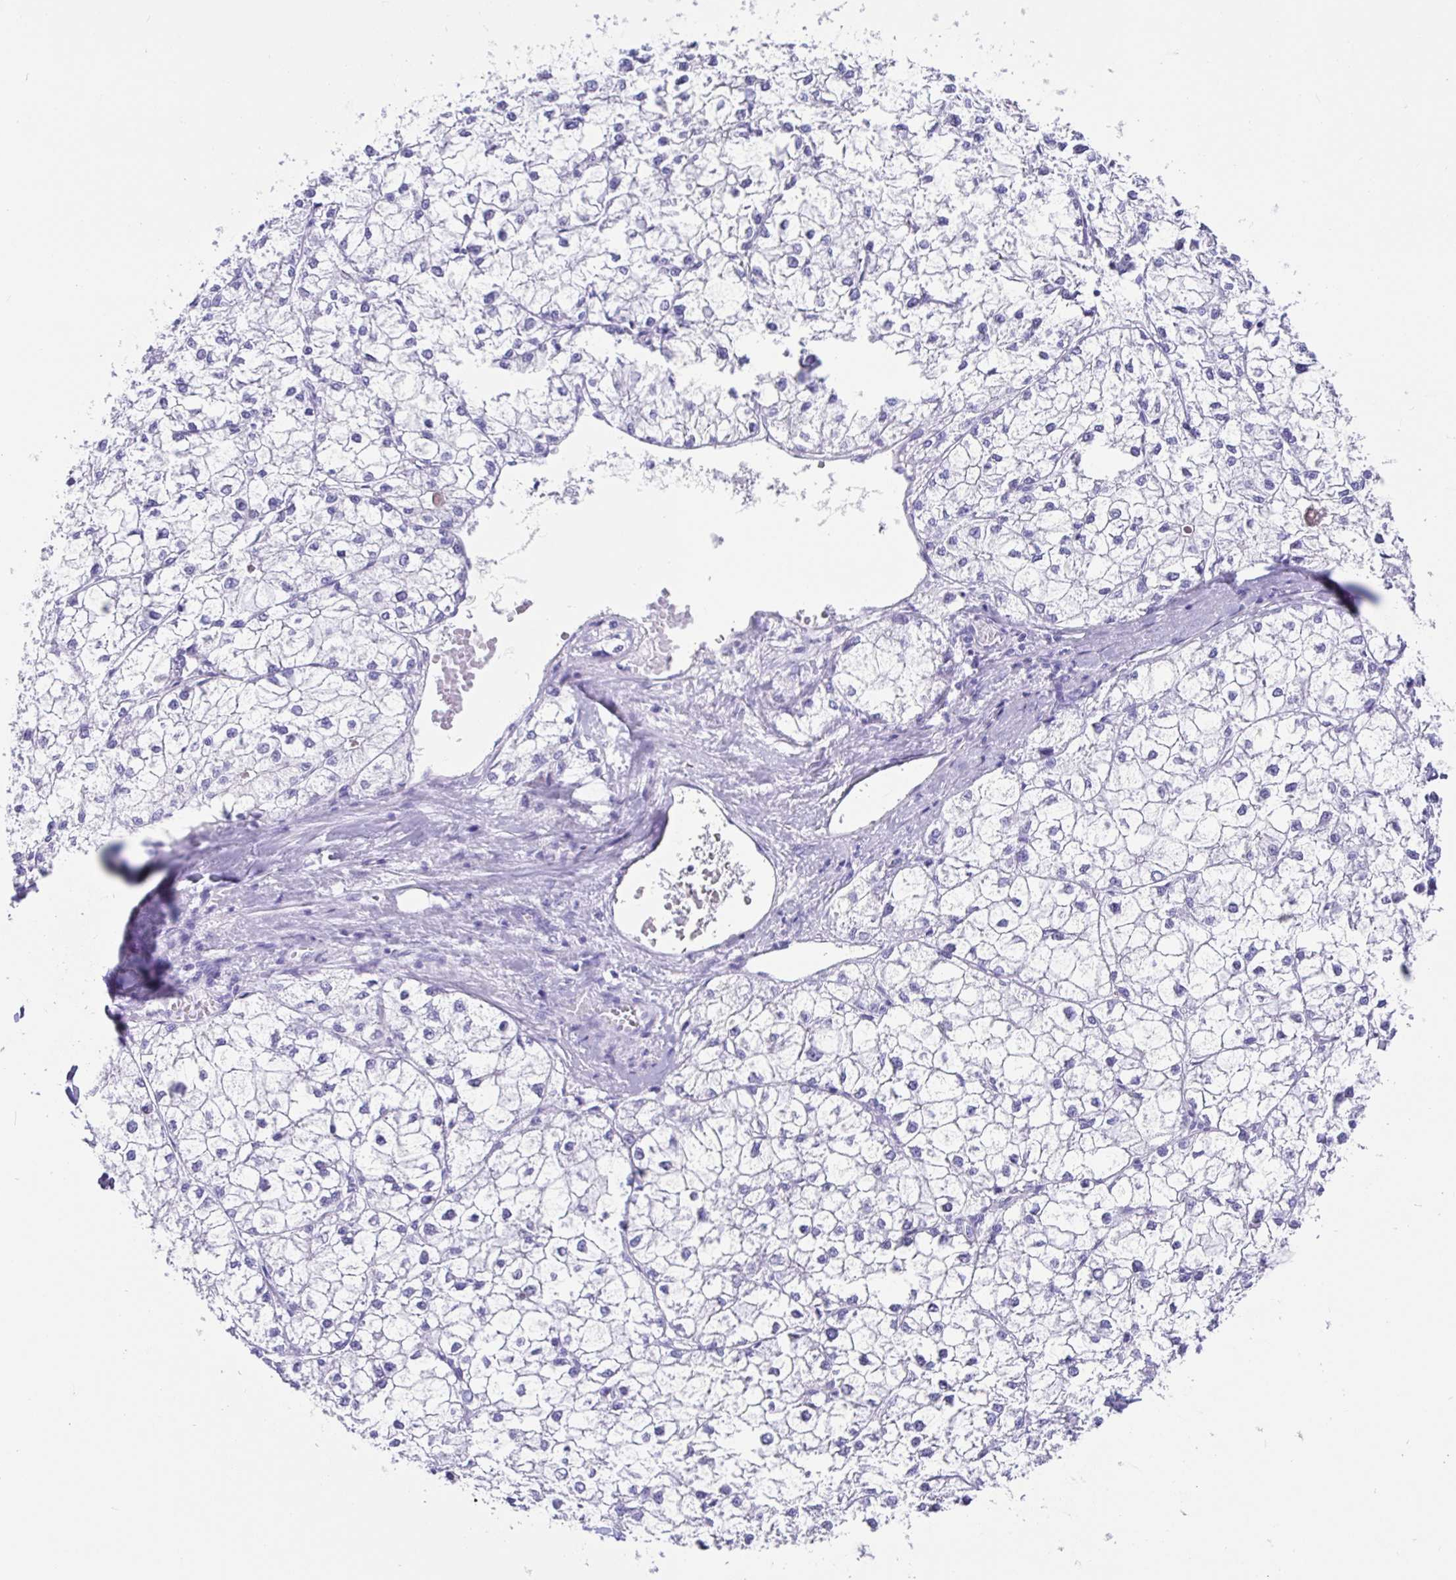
{"staining": {"intensity": "negative", "quantity": "none", "location": "none"}, "tissue": "liver cancer", "cell_type": "Tumor cells", "image_type": "cancer", "snomed": [{"axis": "morphology", "description": "Carcinoma, Hepatocellular, NOS"}, {"axis": "topography", "description": "Liver"}], "caption": "High magnification brightfield microscopy of liver cancer (hepatocellular carcinoma) stained with DAB (3,3'-diaminobenzidine) (brown) and counterstained with hematoxylin (blue): tumor cells show no significant expression.", "gene": "PRAMEF19", "patient": {"sex": "female", "age": 43}}